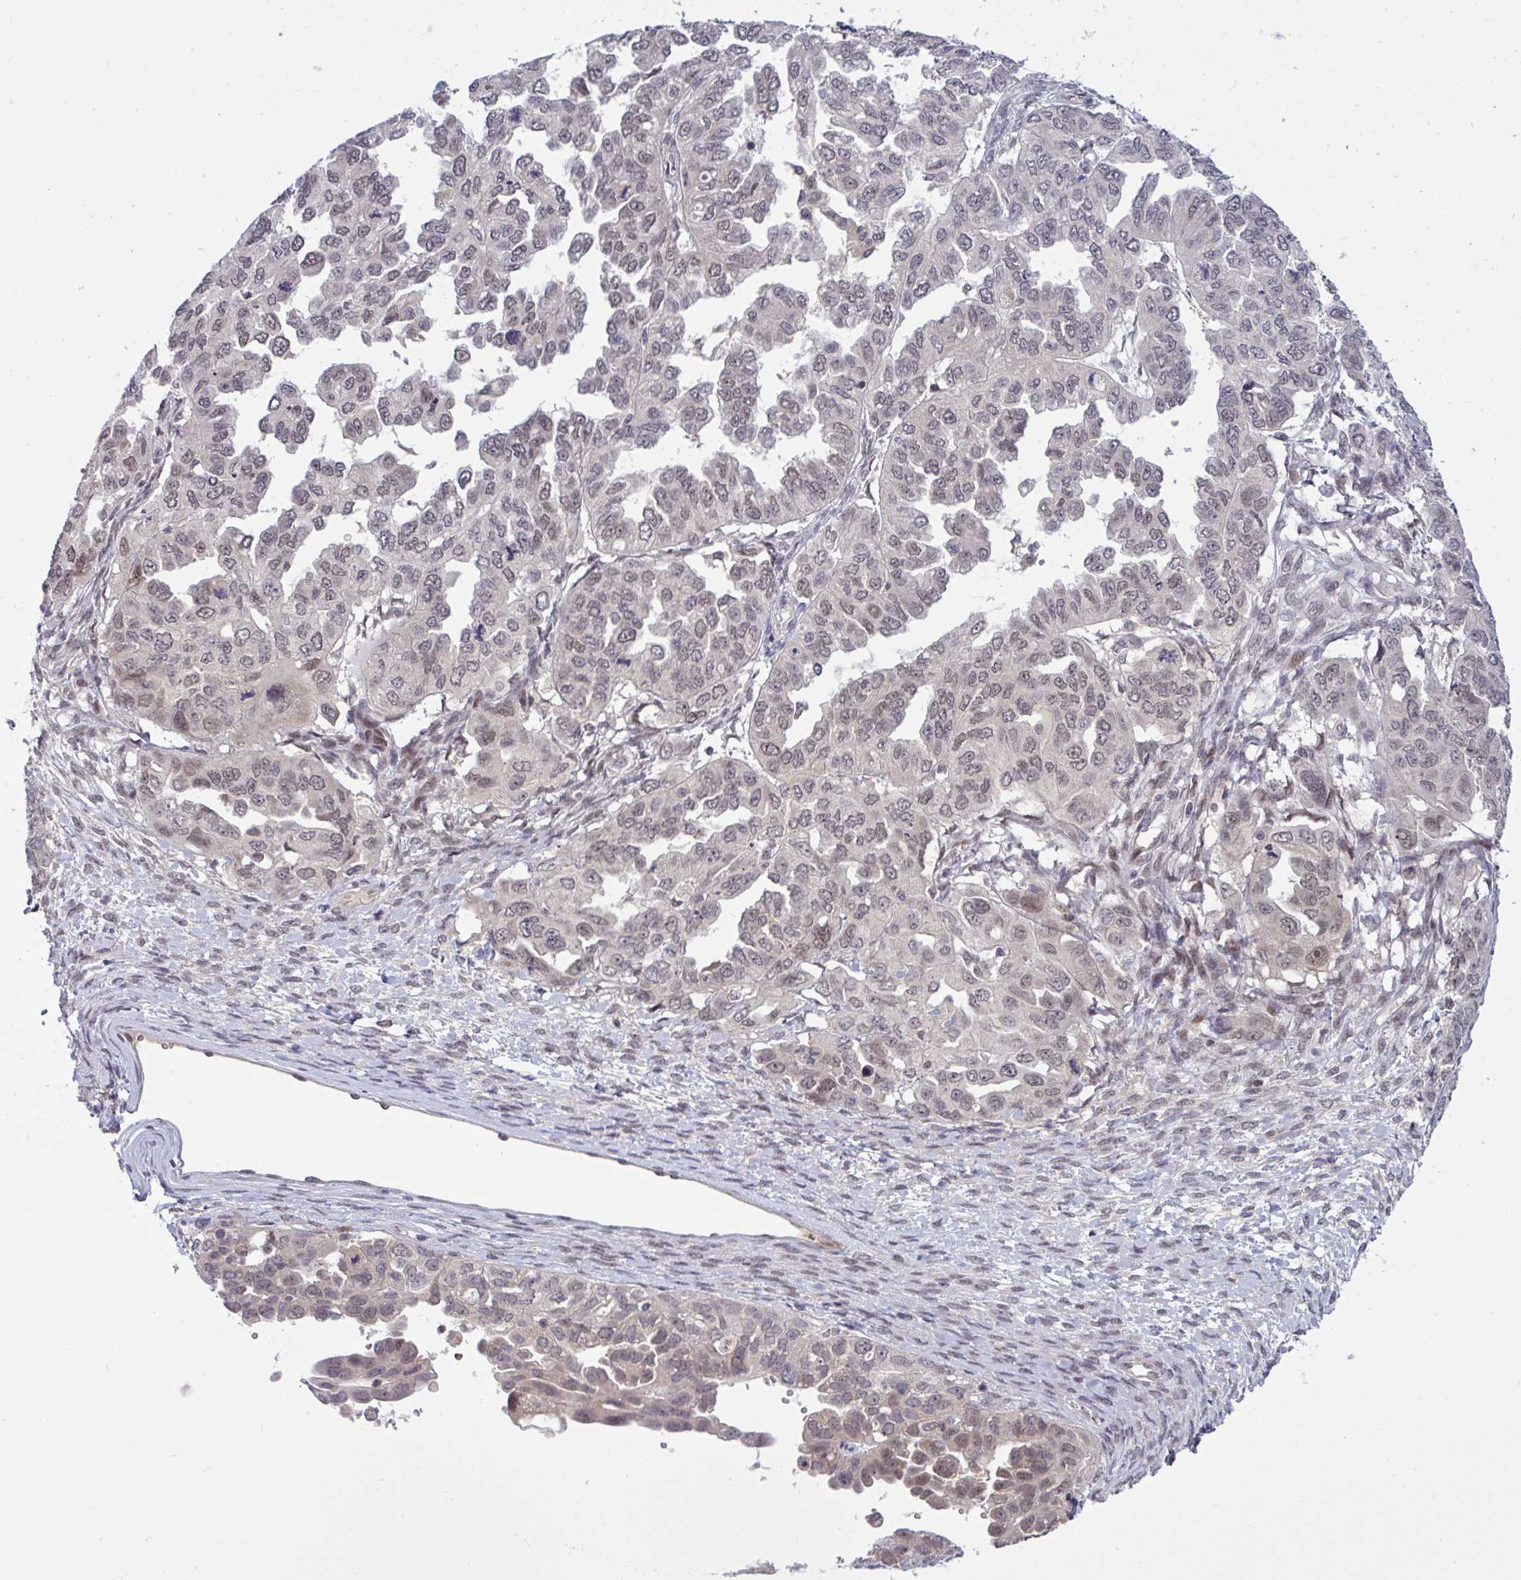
{"staining": {"intensity": "moderate", "quantity": "<25%", "location": "nuclear"}, "tissue": "ovarian cancer", "cell_type": "Tumor cells", "image_type": "cancer", "snomed": [{"axis": "morphology", "description": "Cystadenocarcinoma, serous, NOS"}, {"axis": "topography", "description": "Ovary"}], "caption": "IHC (DAB) staining of human ovarian serous cystadenocarcinoma shows moderate nuclear protein staining in about <25% of tumor cells.", "gene": "KLF2", "patient": {"sex": "female", "age": 53}}